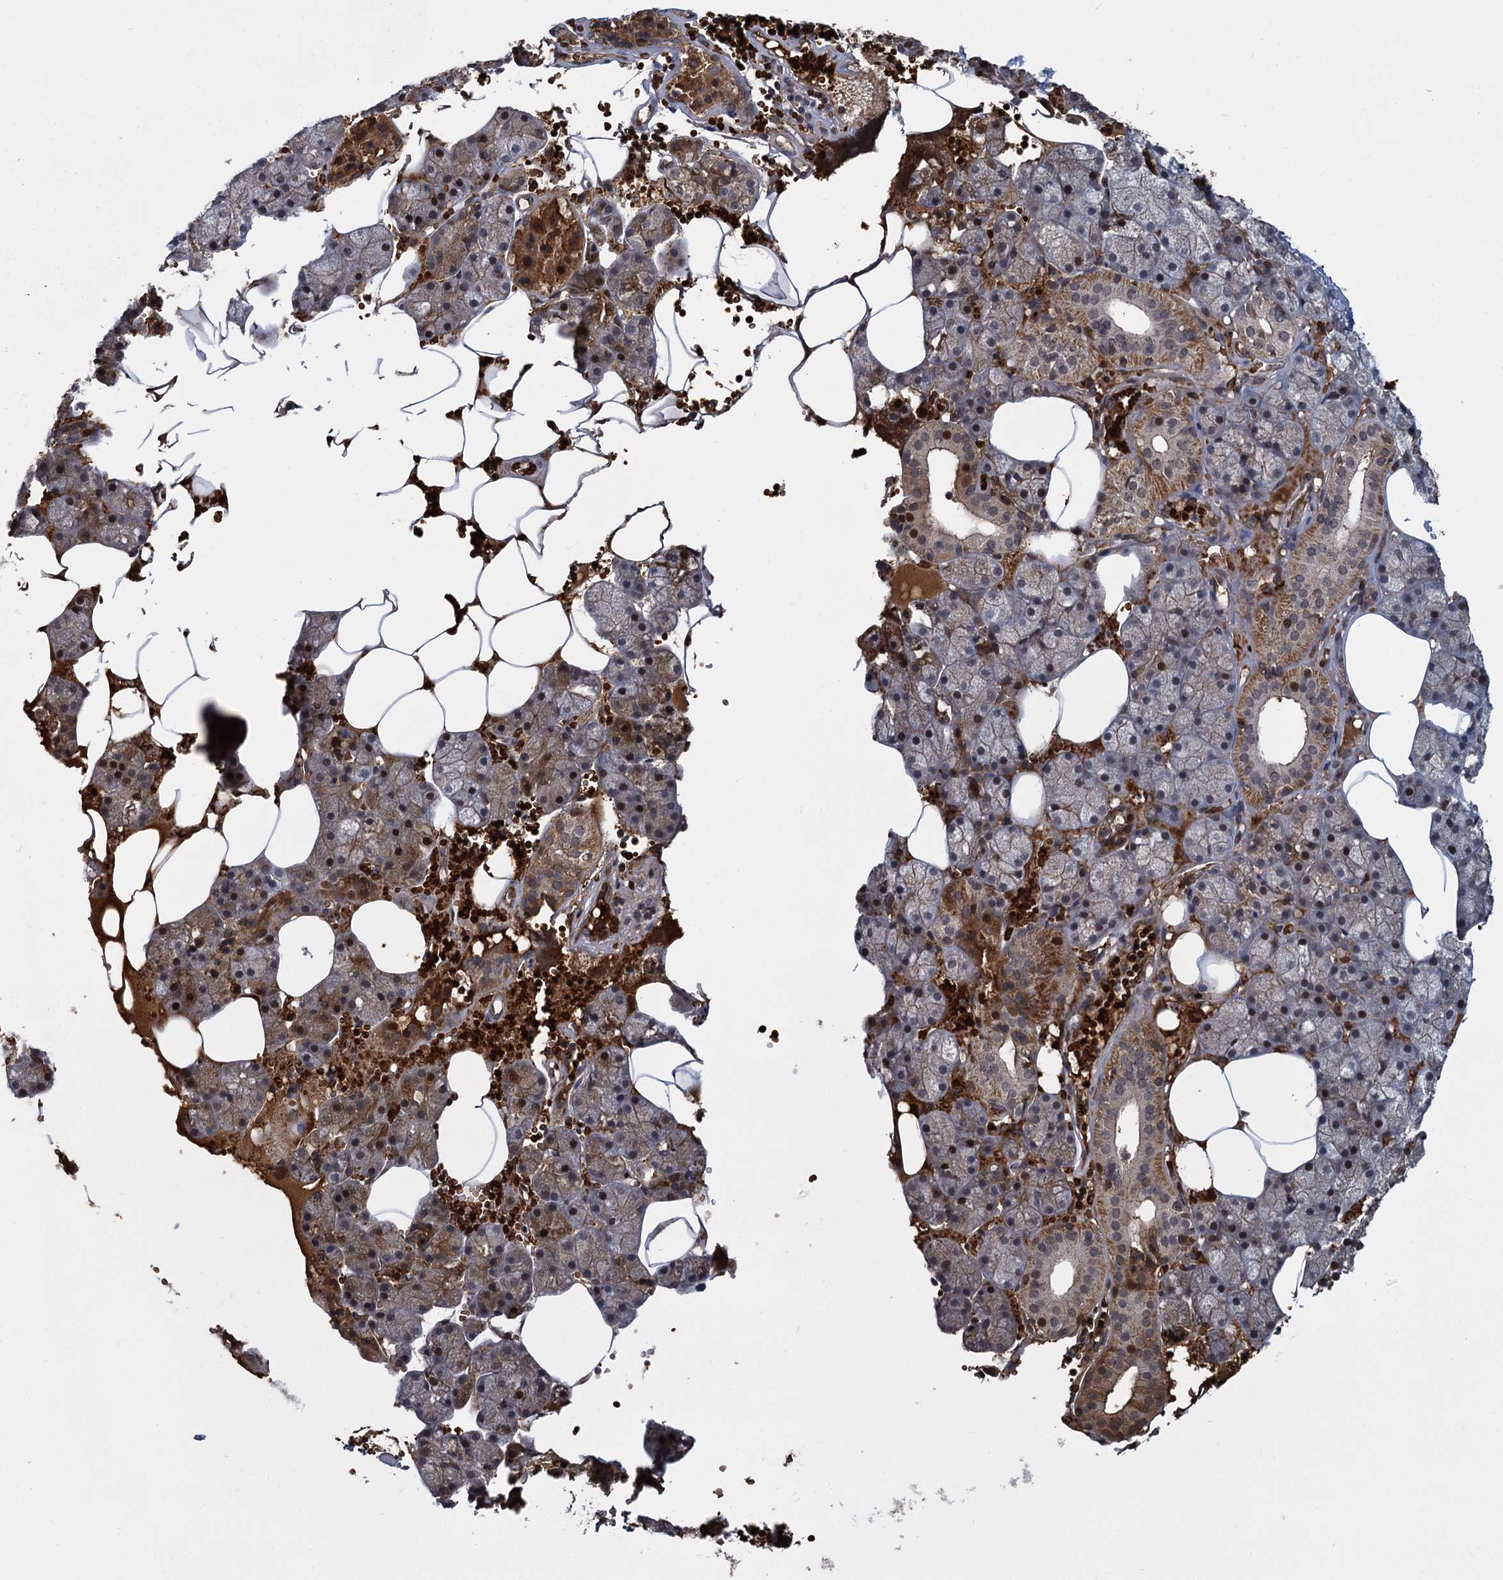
{"staining": {"intensity": "moderate", "quantity": "25%-75%", "location": "cytoplasmic/membranous"}, "tissue": "salivary gland", "cell_type": "Glandular cells", "image_type": "normal", "snomed": [{"axis": "morphology", "description": "Normal tissue, NOS"}, {"axis": "topography", "description": "Salivary gland"}], "caption": "Protein staining of normal salivary gland demonstrates moderate cytoplasmic/membranous staining in approximately 25%-75% of glandular cells.", "gene": "FANCI", "patient": {"sex": "male", "age": 62}}